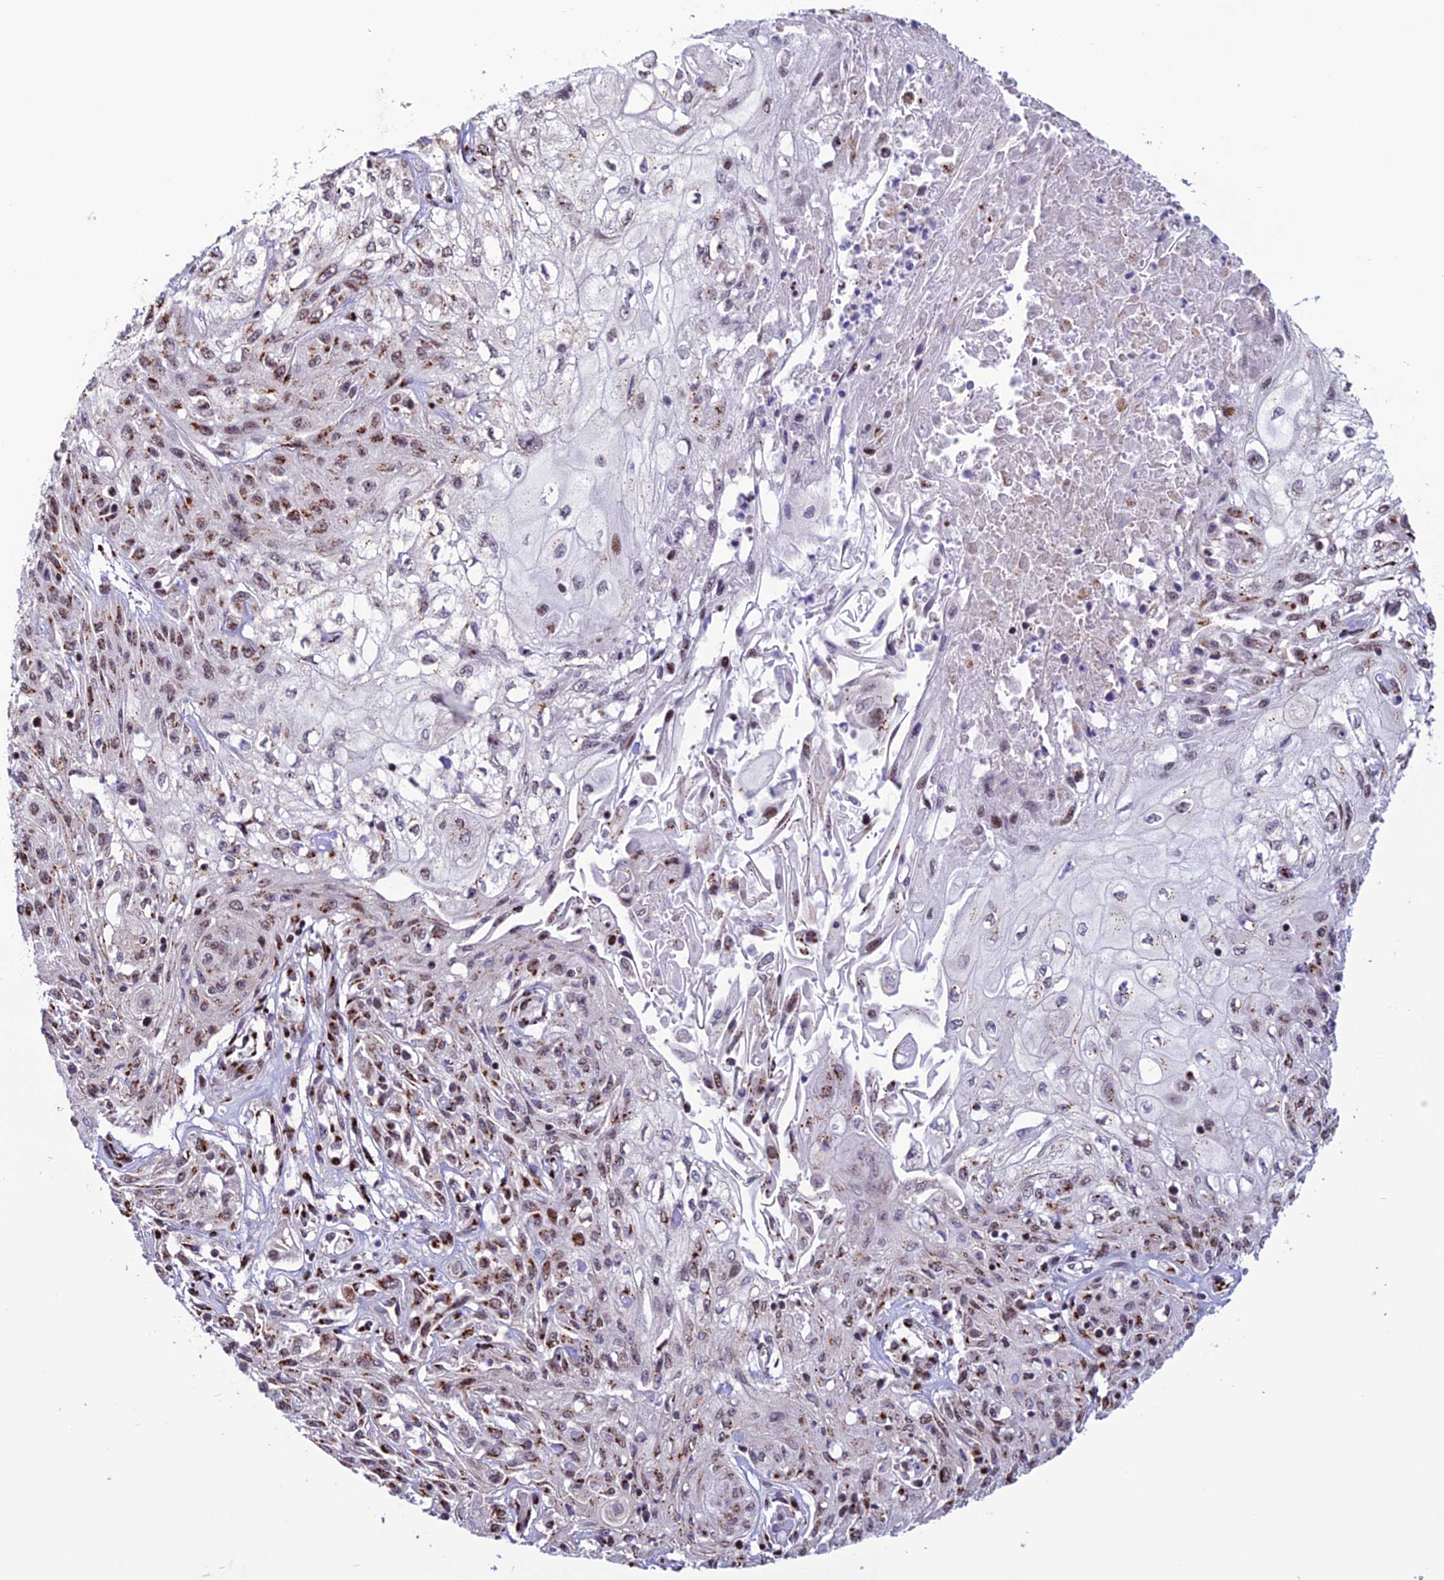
{"staining": {"intensity": "moderate", "quantity": ">75%", "location": "cytoplasmic/membranous,nuclear"}, "tissue": "skin cancer", "cell_type": "Tumor cells", "image_type": "cancer", "snomed": [{"axis": "morphology", "description": "Squamous cell carcinoma, NOS"}, {"axis": "morphology", "description": "Squamous cell carcinoma, metastatic, NOS"}, {"axis": "topography", "description": "Skin"}, {"axis": "topography", "description": "Lymph node"}], "caption": "About >75% of tumor cells in human squamous cell carcinoma (skin) show moderate cytoplasmic/membranous and nuclear protein positivity as visualized by brown immunohistochemical staining.", "gene": "PLEKHA4", "patient": {"sex": "male", "age": 75}}